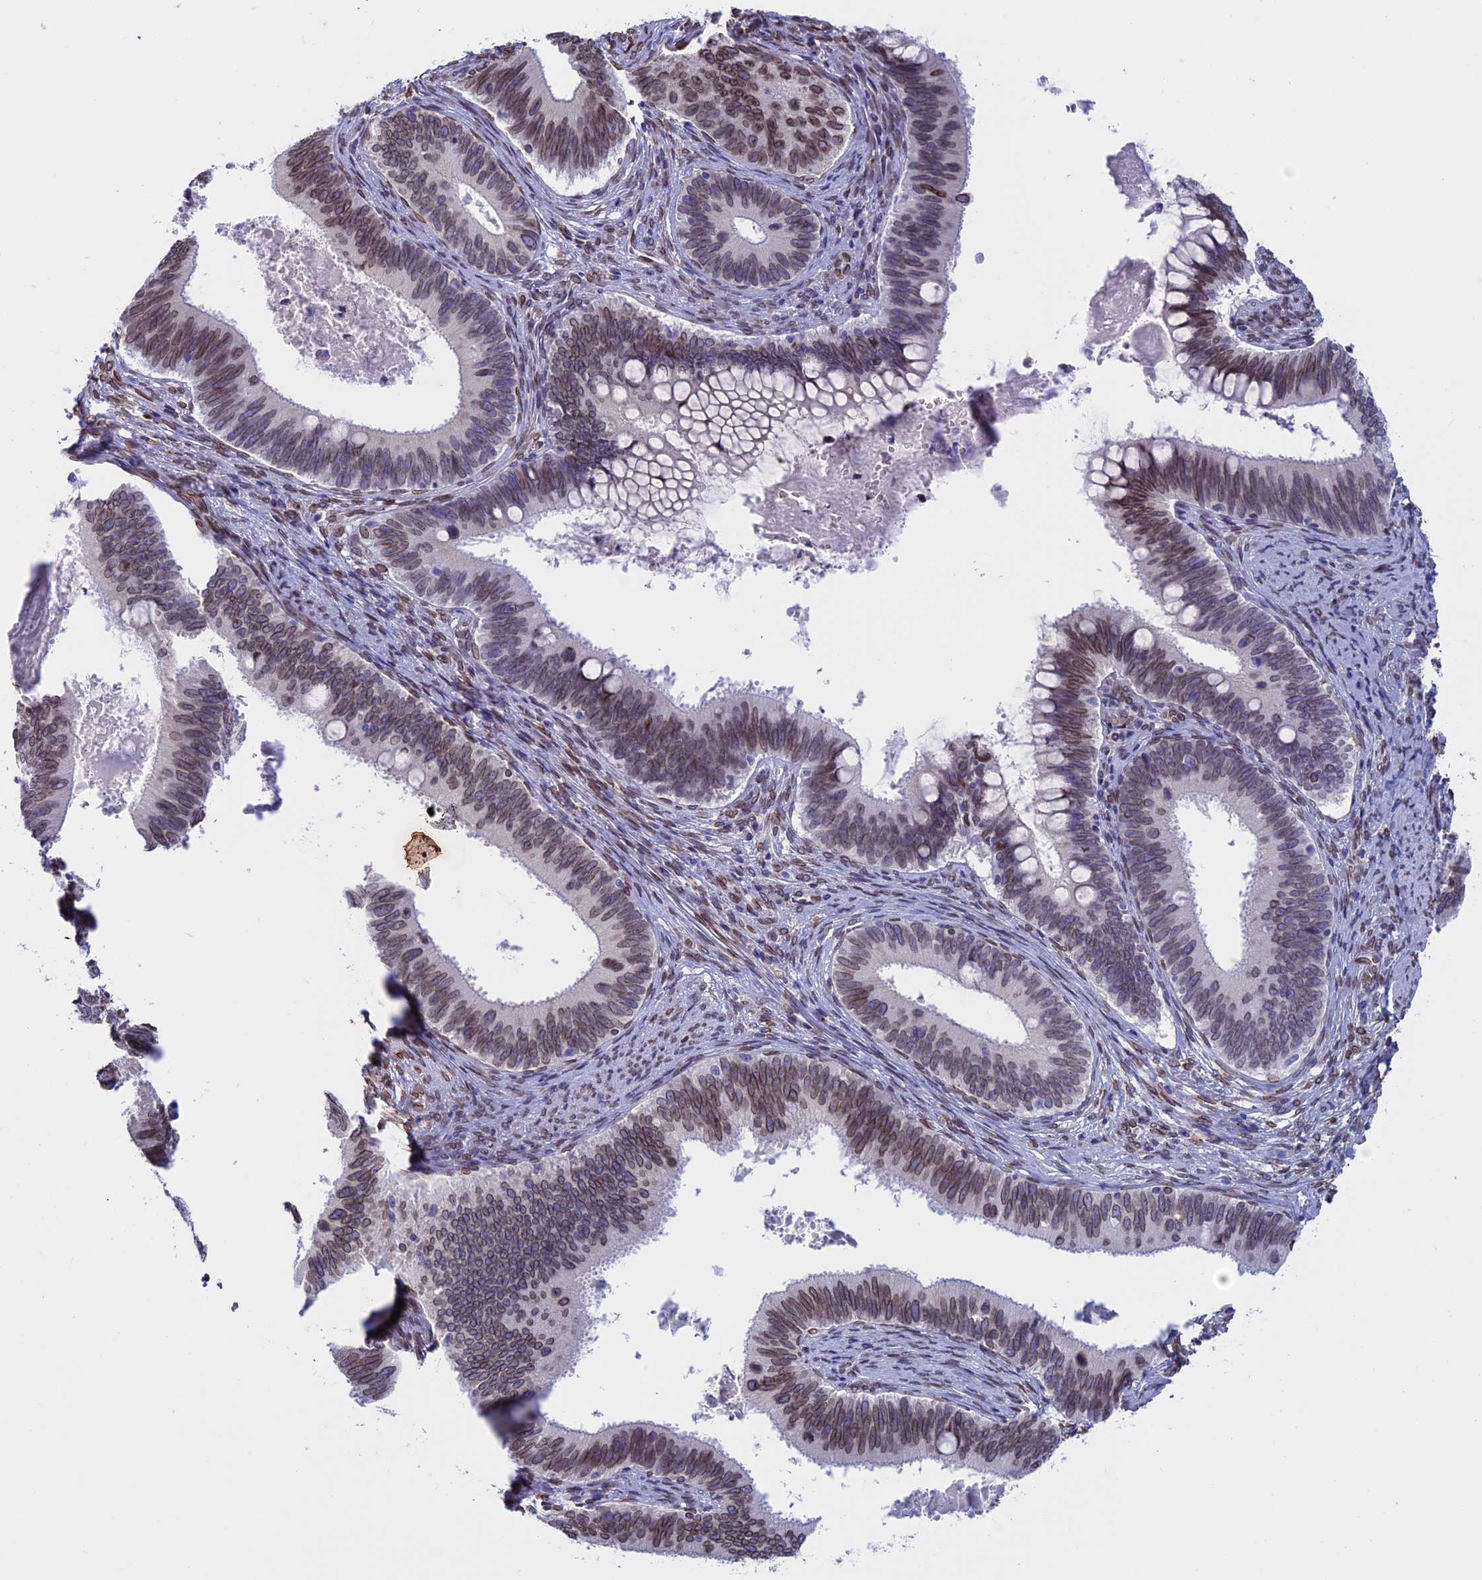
{"staining": {"intensity": "moderate", "quantity": "25%-75%", "location": "cytoplasmic/membranous,nuclear"}, "tissue": "cervical cancer", "cell_type": "Tumor cells", "image_type": "cancer", "snomed": [{"axis": "morphology", "description": "Adenocarcinoma, NOS"}, {"axis": "topography", "description": "Cervix"}], "caption": "Immunohistochemistry (IHC) of human cervical cancer (adenocarcinoma) shows medium levels of moderate cytoplasmic/membranous and nuclear expression in about 25%-75% of tumor cells.", "gene": "TMPRSS7", "patient": {"sex": "female", "age": 42}}